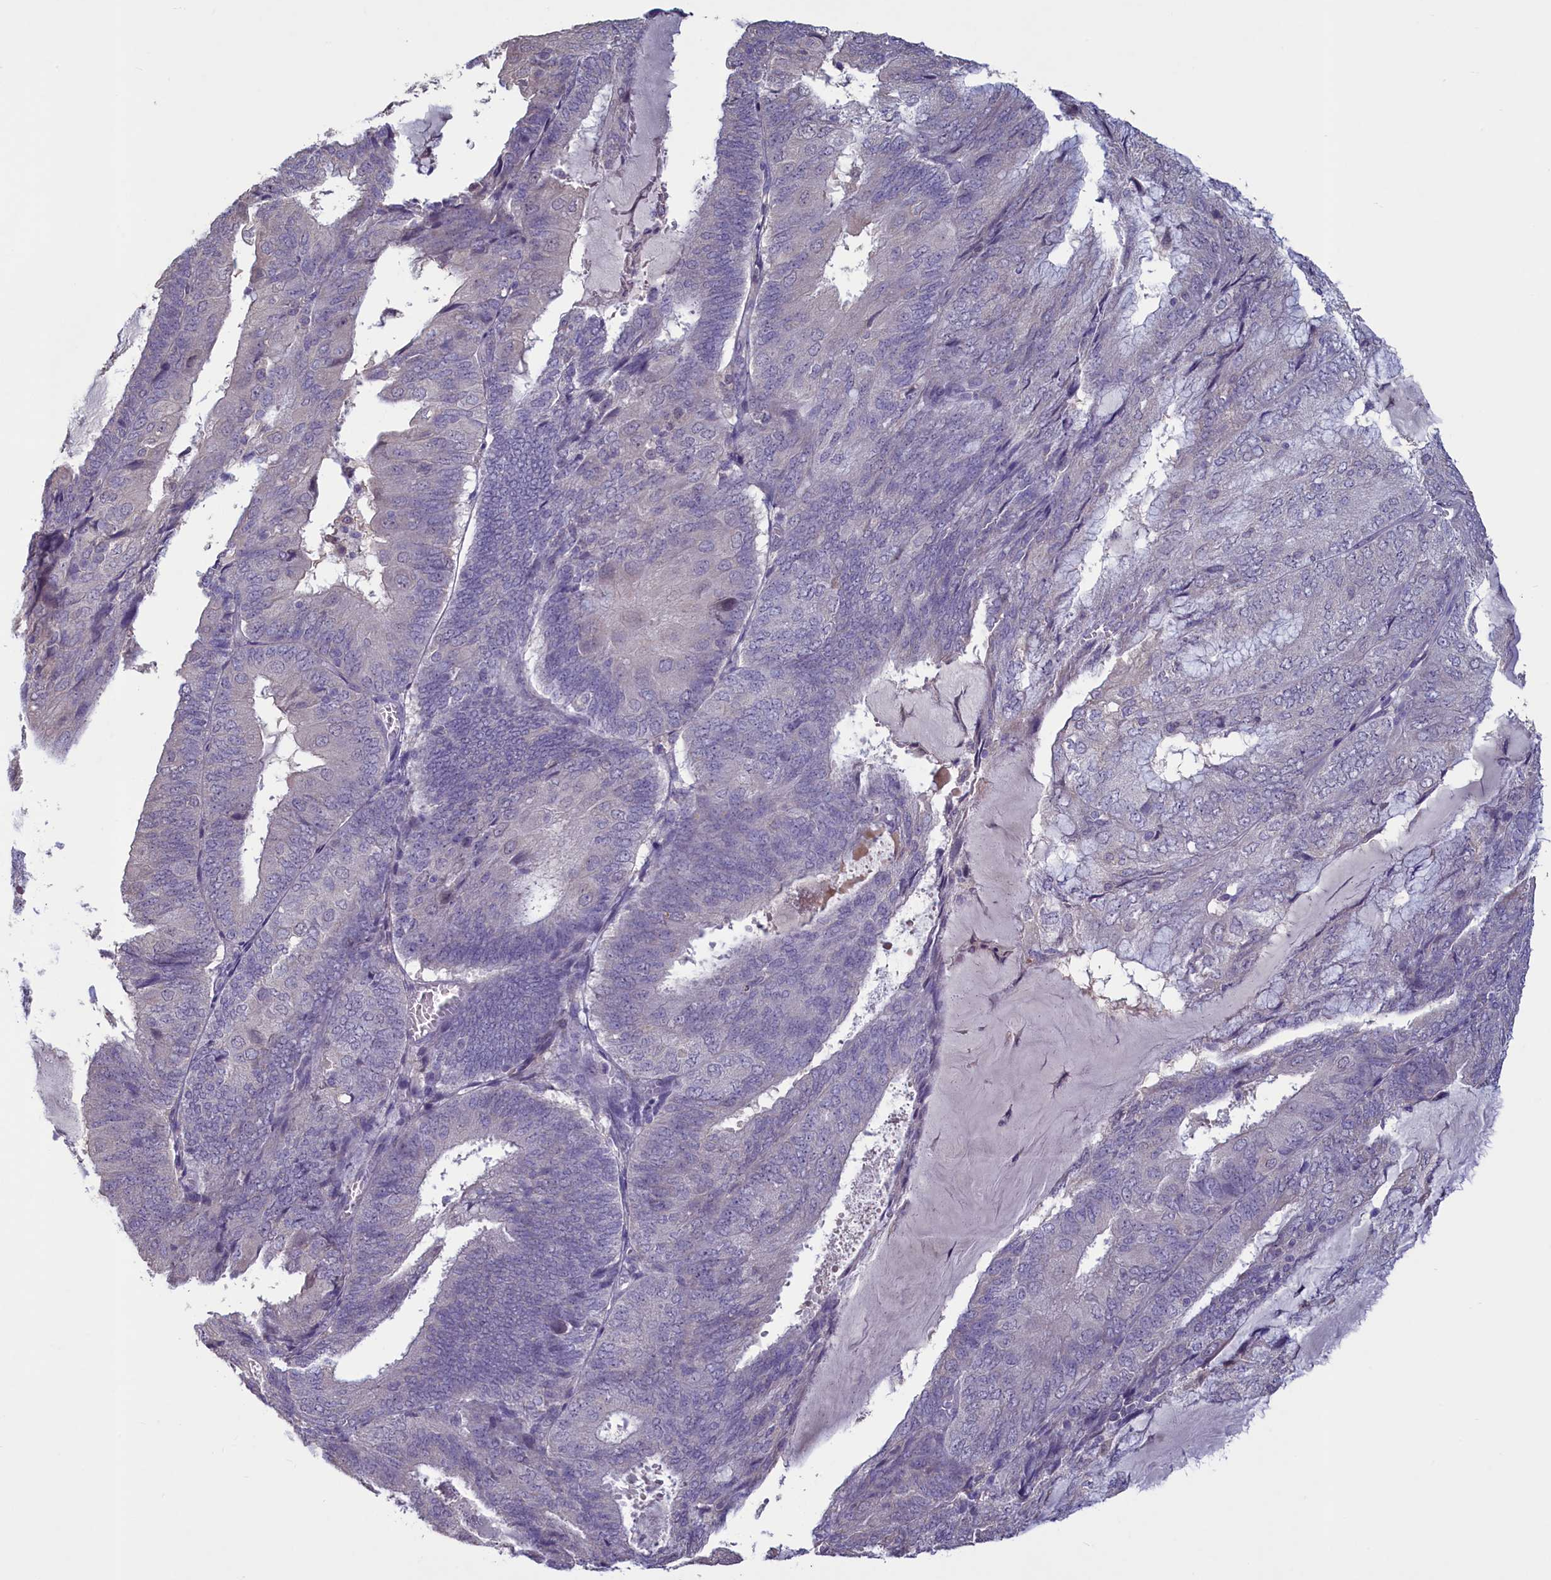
{"staining": {"intensity": "negative", "quantity": "none", "location": "none"}, "tissue": "endometrial cancer", "cell_type": "Tumor cells", "image_type": "cancer", "snomed": [{"axis": "morphology", "description": "Adenocarcinoma, NOS"}, {"axis": "topography", "description": "Endometrium"}], "caption": "An immunohistochemistry (IHC) image of endometrial cancer is shown. There is no staining in tumor cells of endometrial cancer. (Stains: DAB immunohistochemistry (IHC) with hematoxylin counter stain, Microscopy: brightfield microscopy at high magnification).", "gene": "ATF7IP2", "patient": {"sex": "female", "age": 81}}